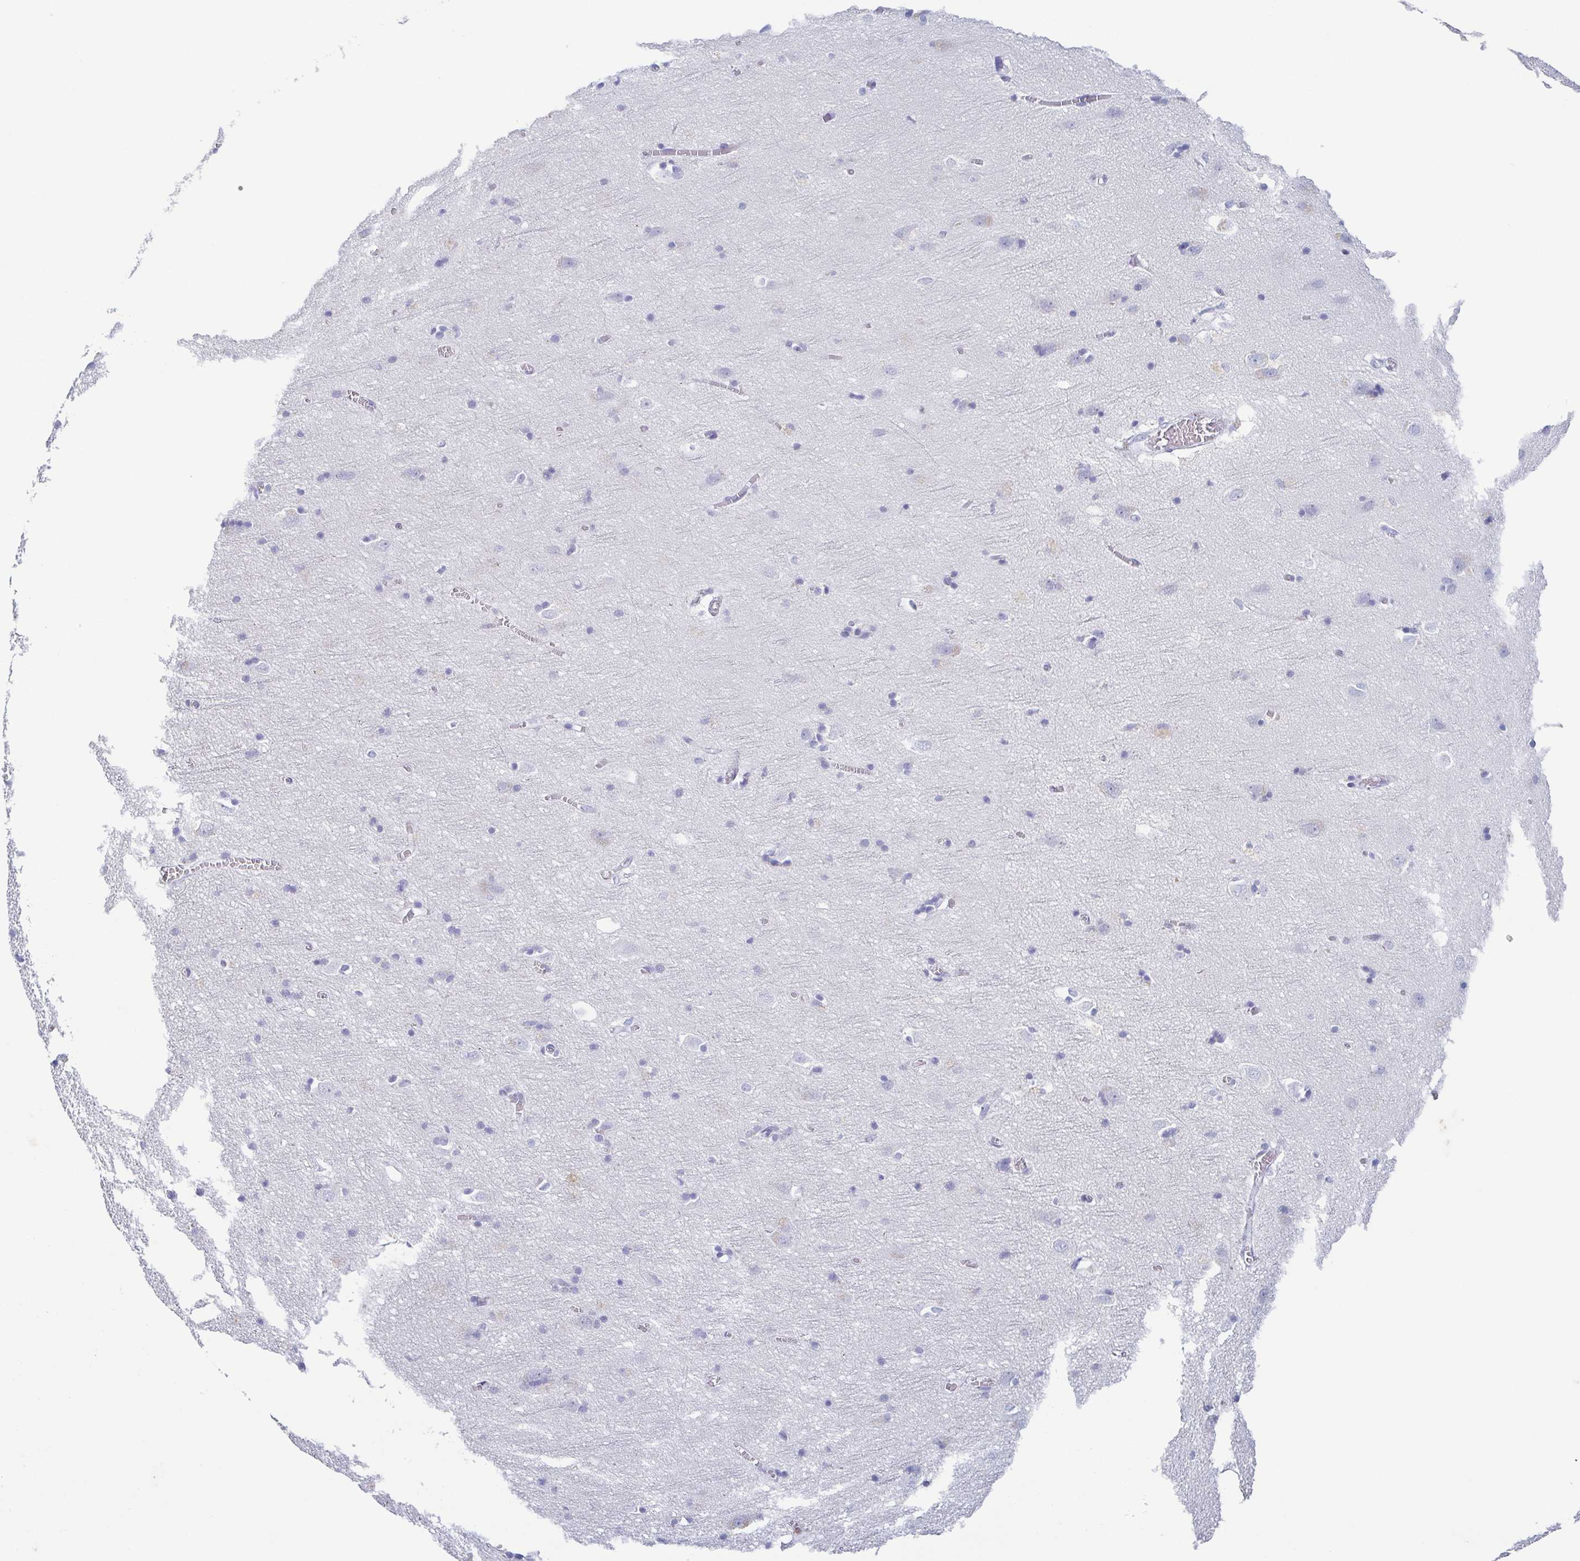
{"staining": {"intensity": "negative", "quantity": "none", "location": "none"}, "tissue": "cerebral cortex", "cell_type": "Endothelial cells", "image_type": "normal", "snomed": [{"axis": "morphology", "description": "Normal tissue, NOS"}, {"axis": "topography", "description": "Cerebral cortex"}], "caption": "There is no significant expression in endothelial cells of cerebral cortex. (Stains: DAB (3,3'-diaminobenzidine) immunohistochemistry with hematoxylin counter stain, Microscopy: brightfield microscopy at high magnification).", "gene": "ZG16B", "patient": {"sex": "male", "age": 70}}